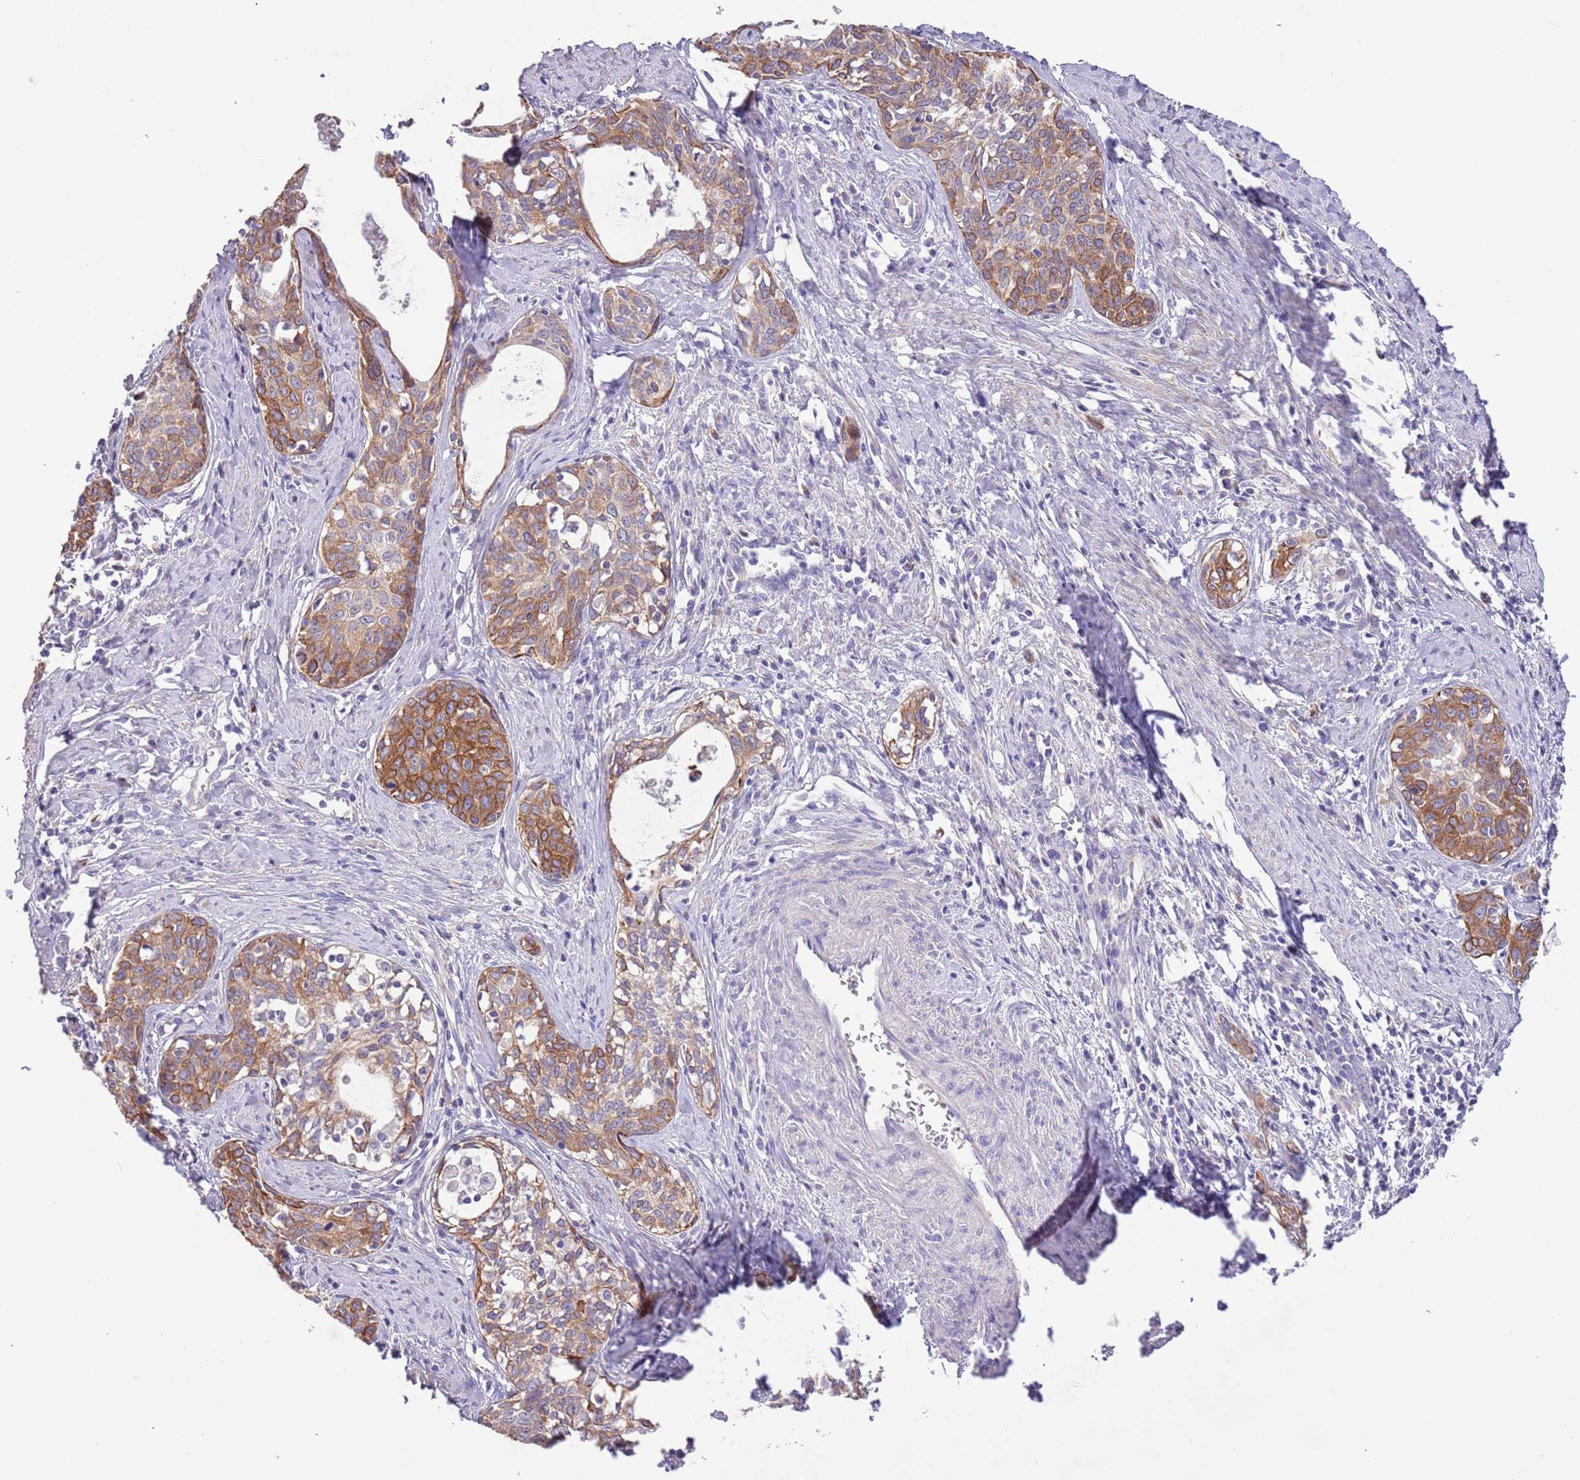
{"staining": {"intensity": "strong", "quantity": "25%-75%", "location": "cytoplasmic/membranous"}, "tissue": "cervical cancer", "cell_type": "Tumor cells", "image_type": "cancer", "snomed": [{"axis": "morphology", "description": "Squamous cell carcinoma, NOS"}, {"axis": "topography", "description": "Cervix"}], "caption": "This is a photomicrograph of IHC staining of cervical cancer (squamous cell carcinoma), which shows strong staining in the cytoplasmic/membranous of tumor cells.", "gene": "ZNF658", "patient": {"sex": "female", "age": 52}}